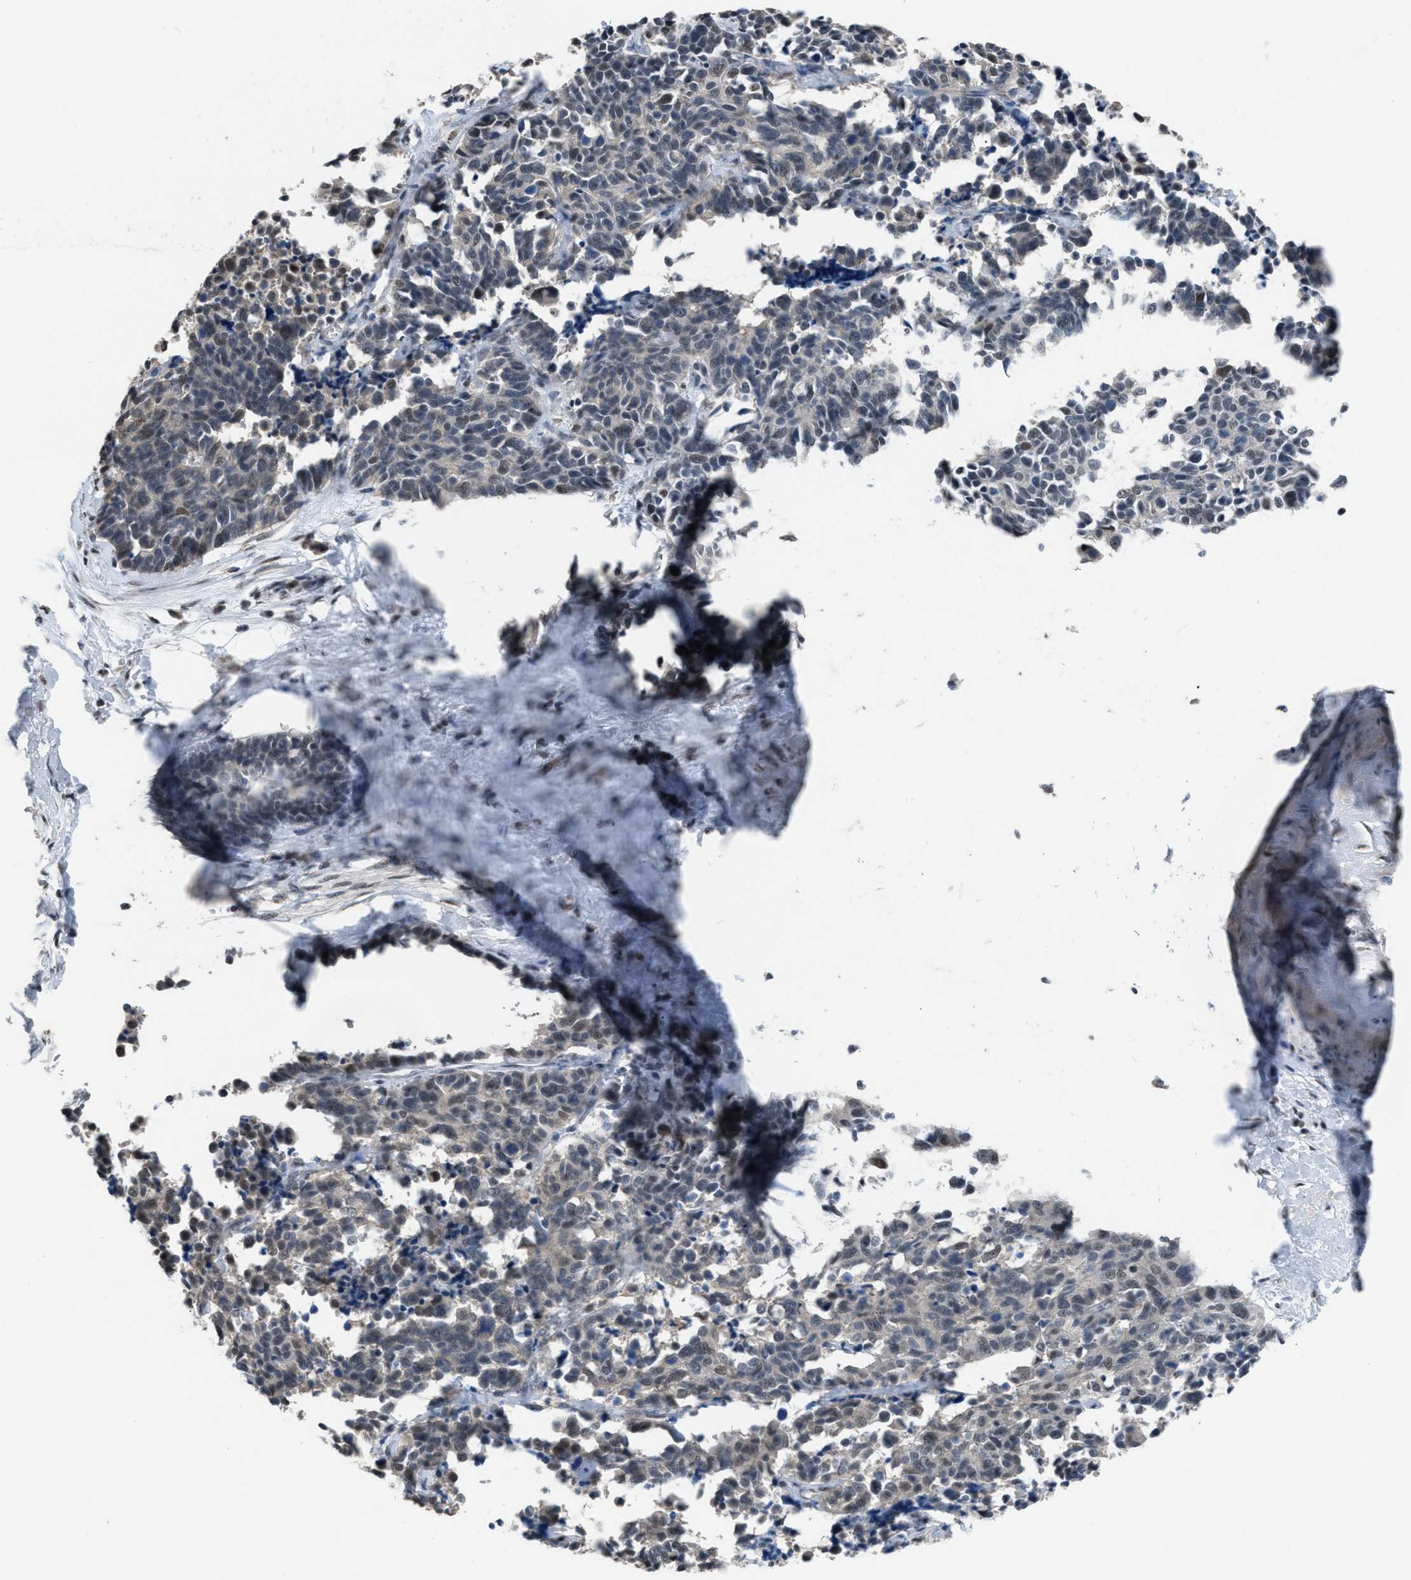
{"staining": {"intensity": "weak", "quantity": "<25%", "location": "nuclear"}, "tissue": "cervical cancer", "cell_type": "Tumor cells", "image_type": "cancer", "snomed": [{"axis": "morphology", "description": "Squamous cell carcinoma, NOS"}, {"axis": "topography", "description": "Cervix"}], "caption": "IHC micrograph of cervical squamous cell carcinoma stained for a protein (brown), which demonstrates no expression in tumor cells.", "gene": "ZNF276", "patient": {"sex": "female", "age": 35}}